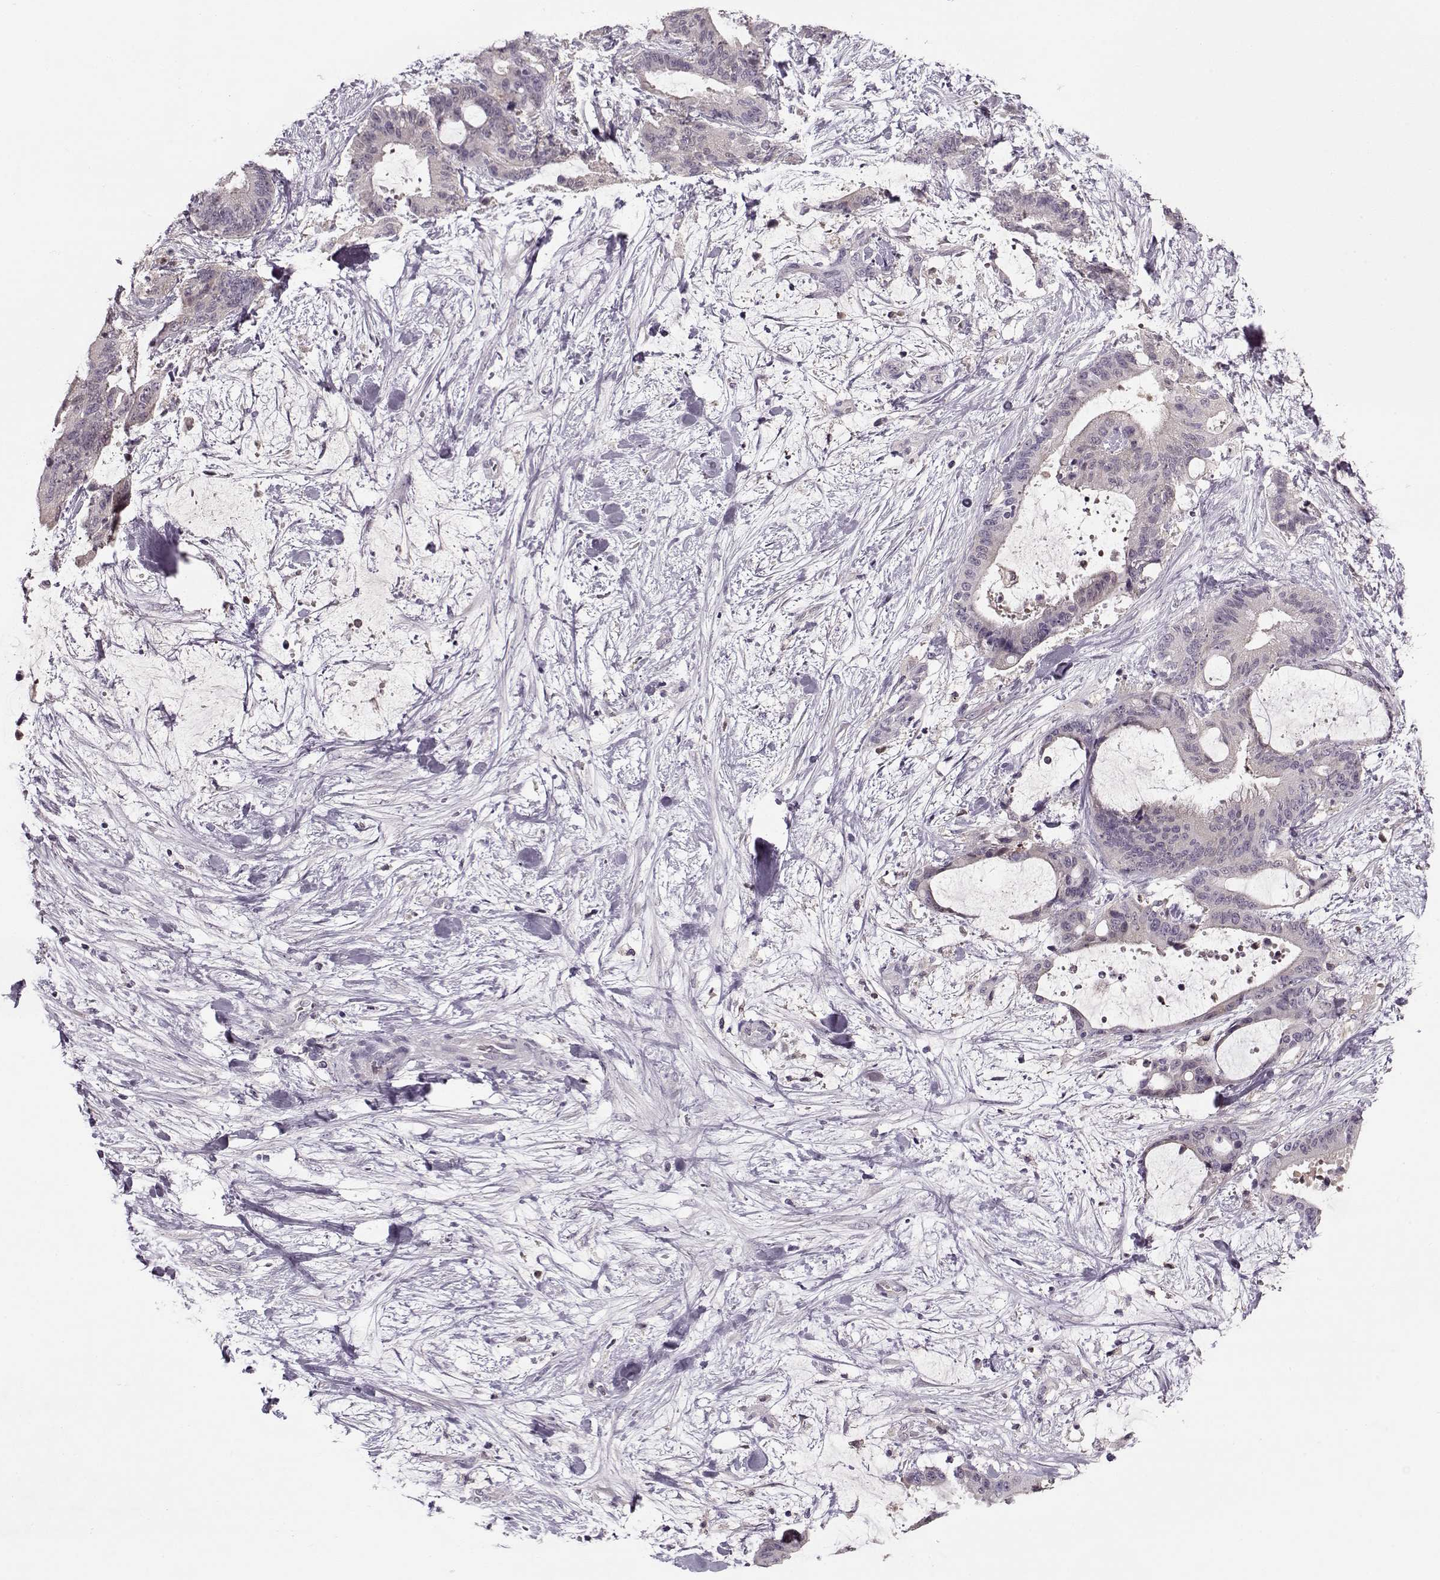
{"staining": {"intensity": "negative", "quantity": "none", "location": "none"}, "tissue": "liver cancer", "cell_type": "Tumor cells", "image_type": "cancer", "snomed": [{"axis": "morphology", "description": "Cholangiocarcinoma"}, {"axis": "topography", "description": "Liver"}], "caption": "This is an IHC micrograph of cholangiocarcinoma (liver). There is no positivity in tumor cells.", "gene": "ACOT11", "patient": {"sex": "female", "age": 73}}